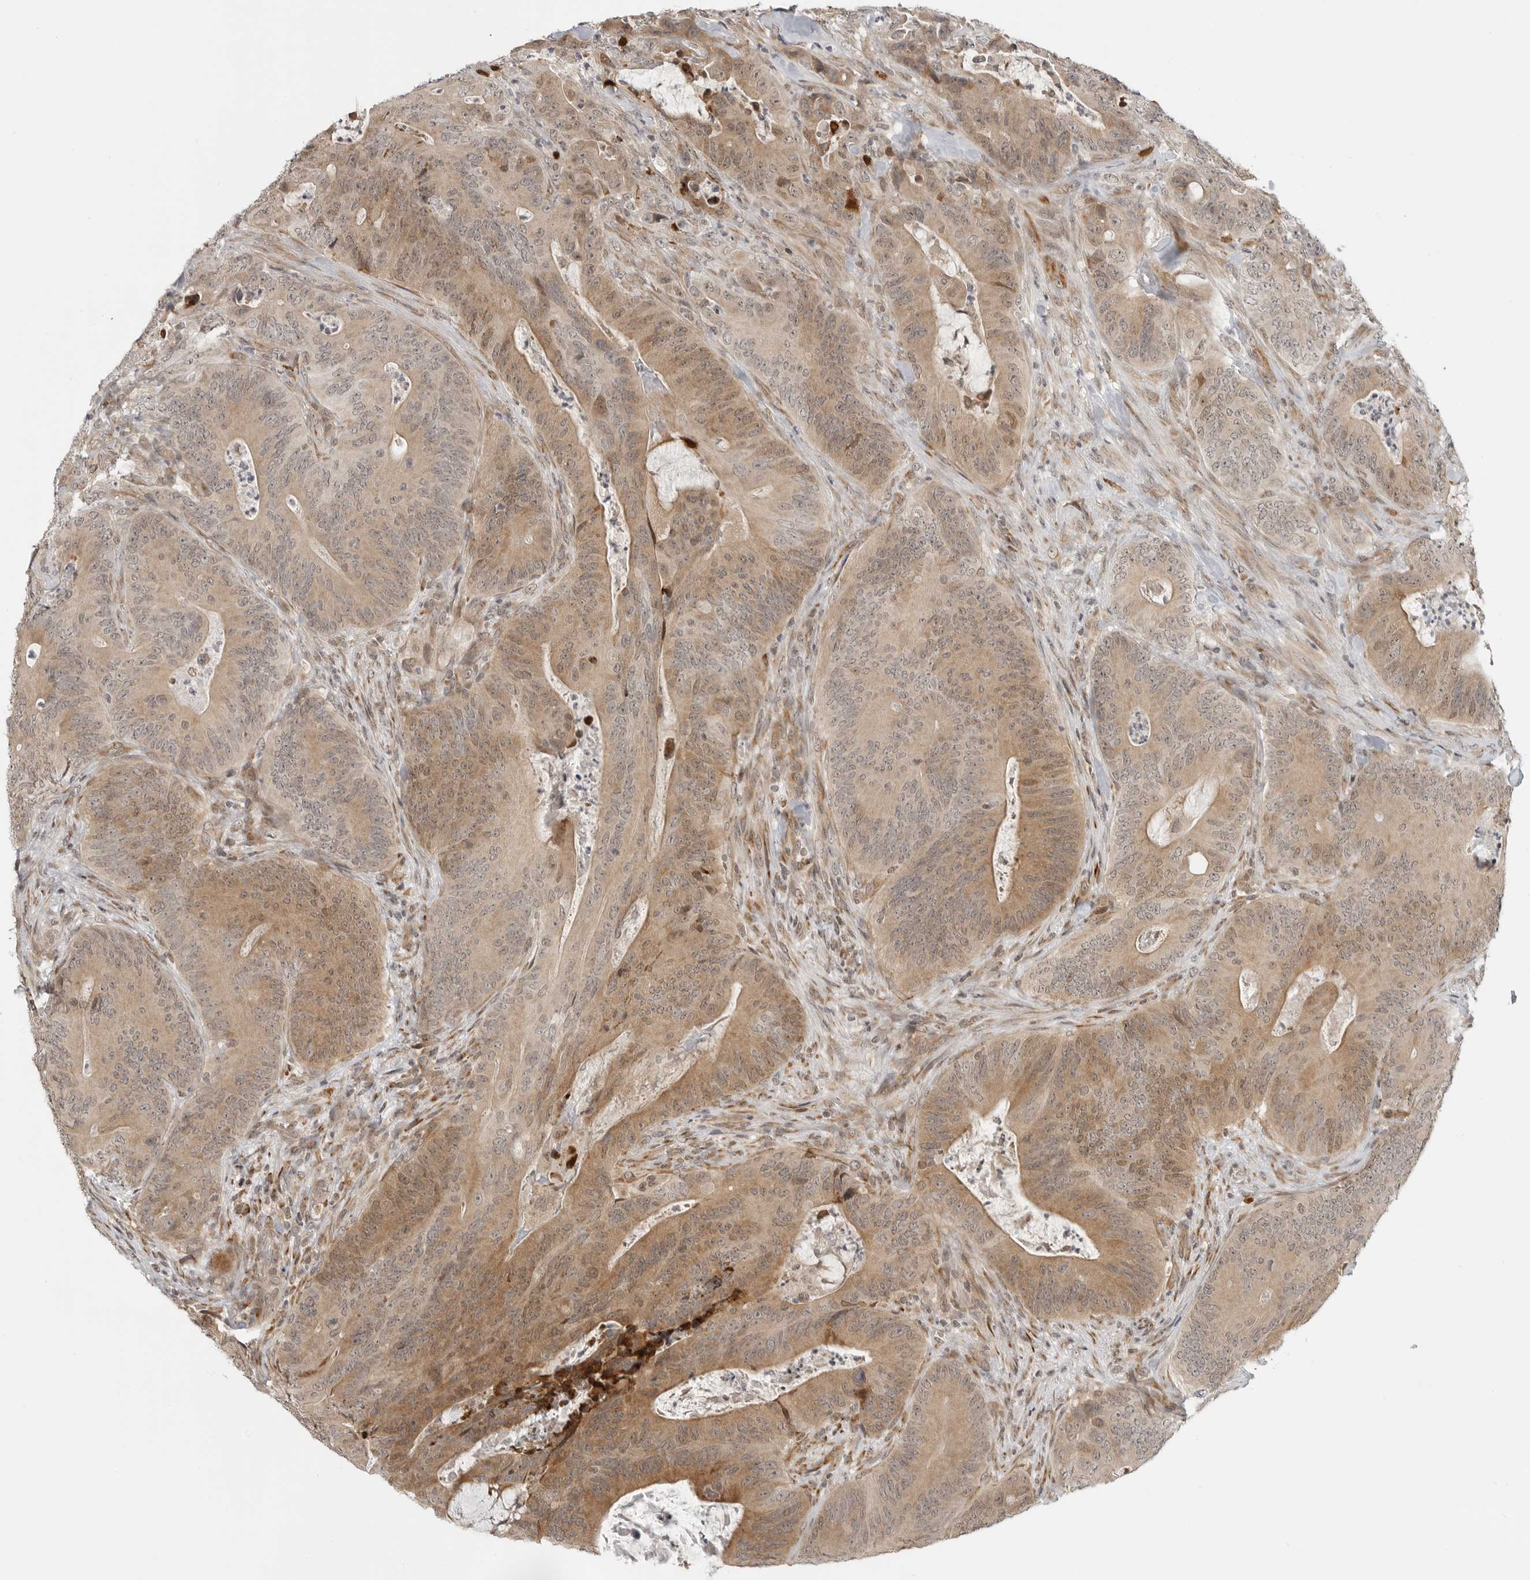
{"staining": {"intensity": "moderate", "quantity": ">75%", "location": "cytoplasmic/membranous,nuclear"}, "tissue": "colorectal cancer", "cell_type": "Tumor cells", "image_type": "cancer", "snomed": [{"axis": "morphology", "description": "Normal tissue, NOS"}, {"axis": "topography", "description": "Colon"}], "caption": "Immunohistochemical staining of human colorectal cancer demonstrates medium levels of moderate cytoplasmic/membranous and nuclear positivity in approximately >75% of tumor cells. (DAB = brown stain, brightfield microscopy at high magnification).", "gene": "CEP295NL", "patient": {"sex": "female", "age": 82}}